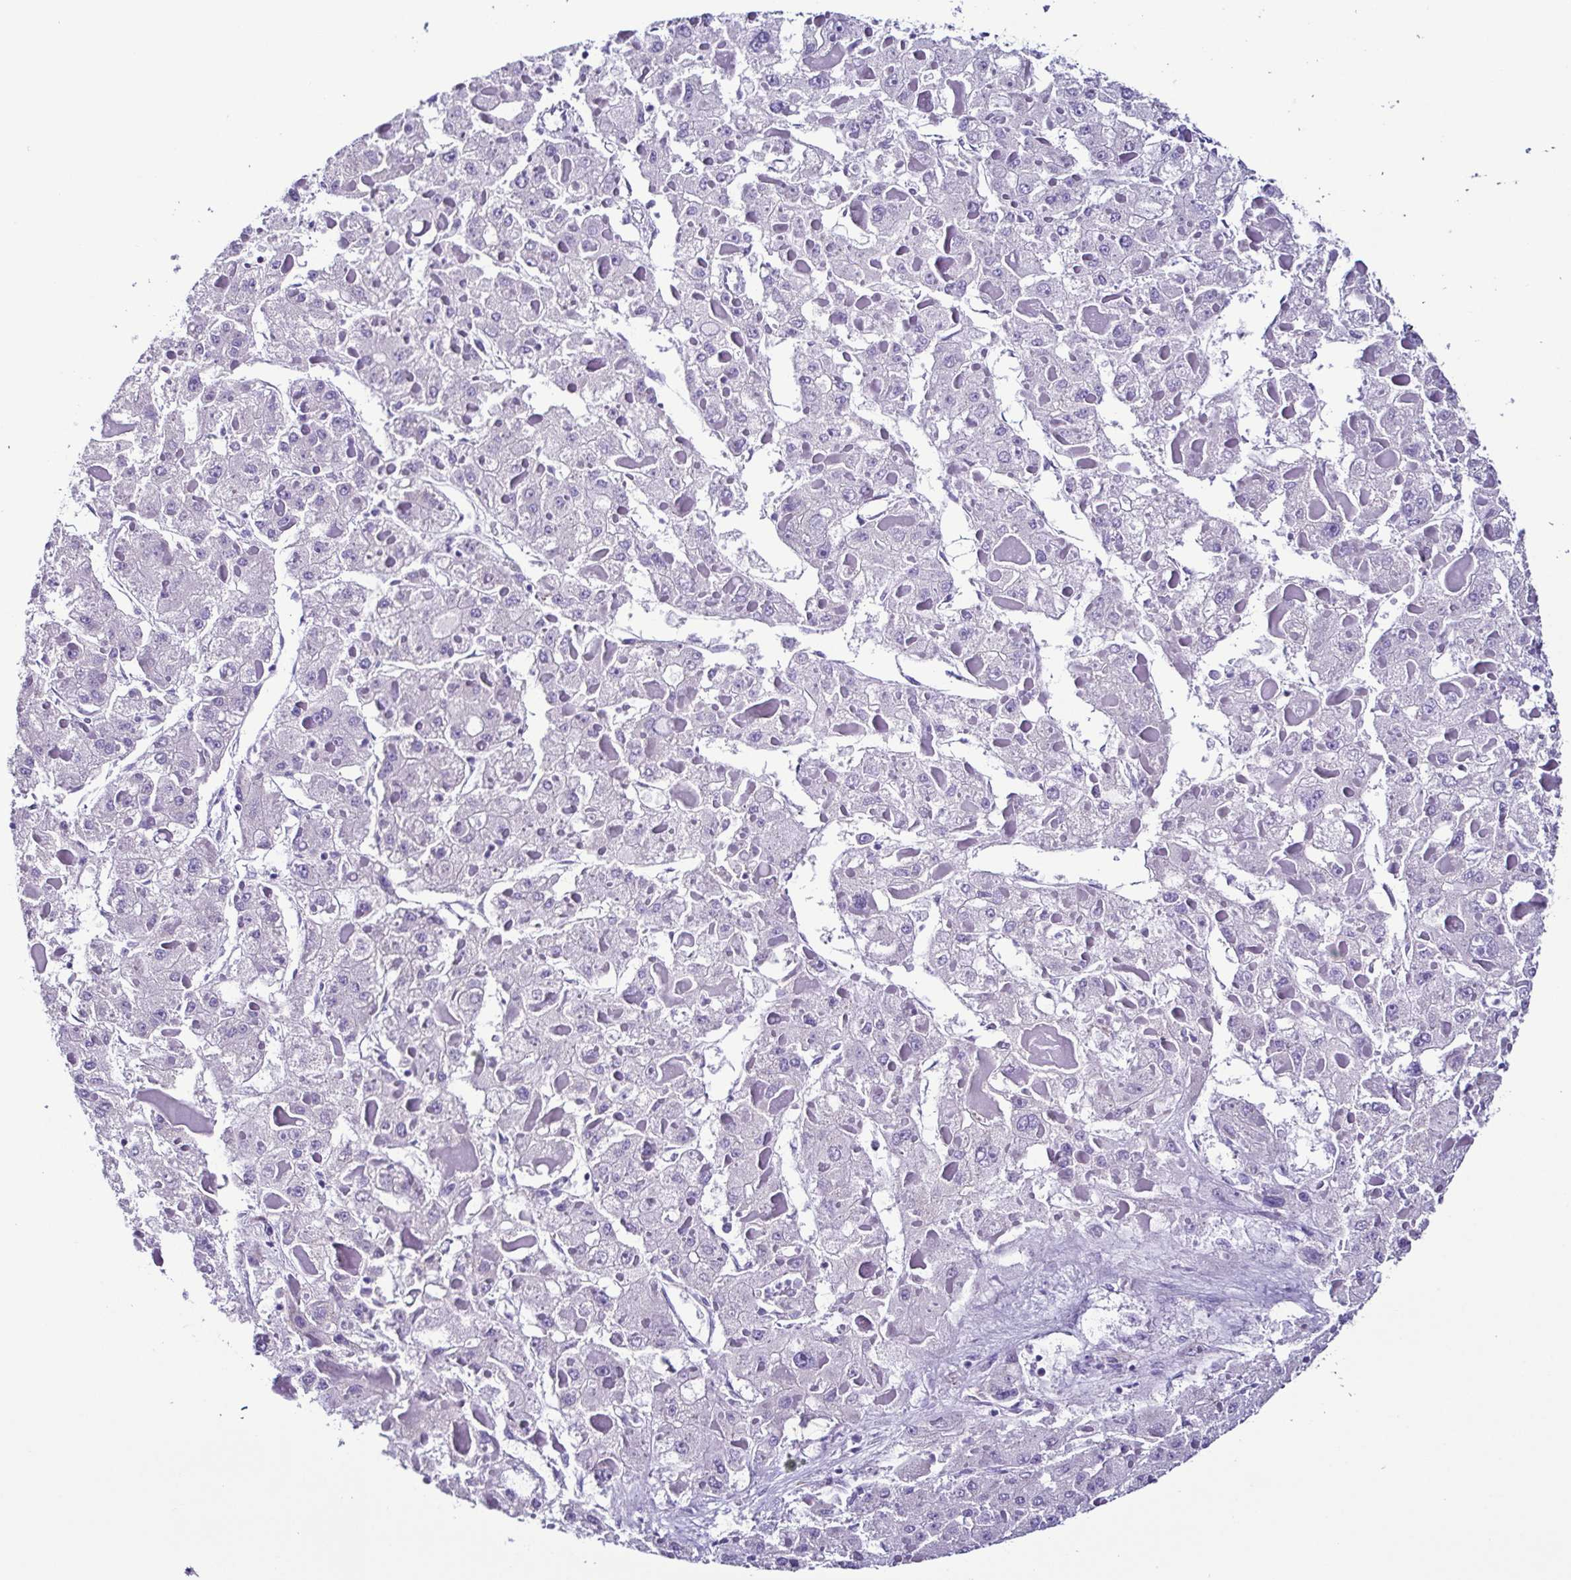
{"staining": {"intensity": "negative", "quantity": "none", "location": "none"}, "tissue": "liver cancer", "cell_type": "Tumor cells", "image_type": "cancer", "snomed": [{"axis": "morphology", "description": "Carcinoma, Hepatocellular, NOS"}, {"axis": "topography", "description": "Liver"}], "caption": "Histopathology image shows no significant protein expression in tumor cells of hepatocellular carcinoma (liver).", "gene": "SRL", "patient": {"sex": "female", "age": 73}}